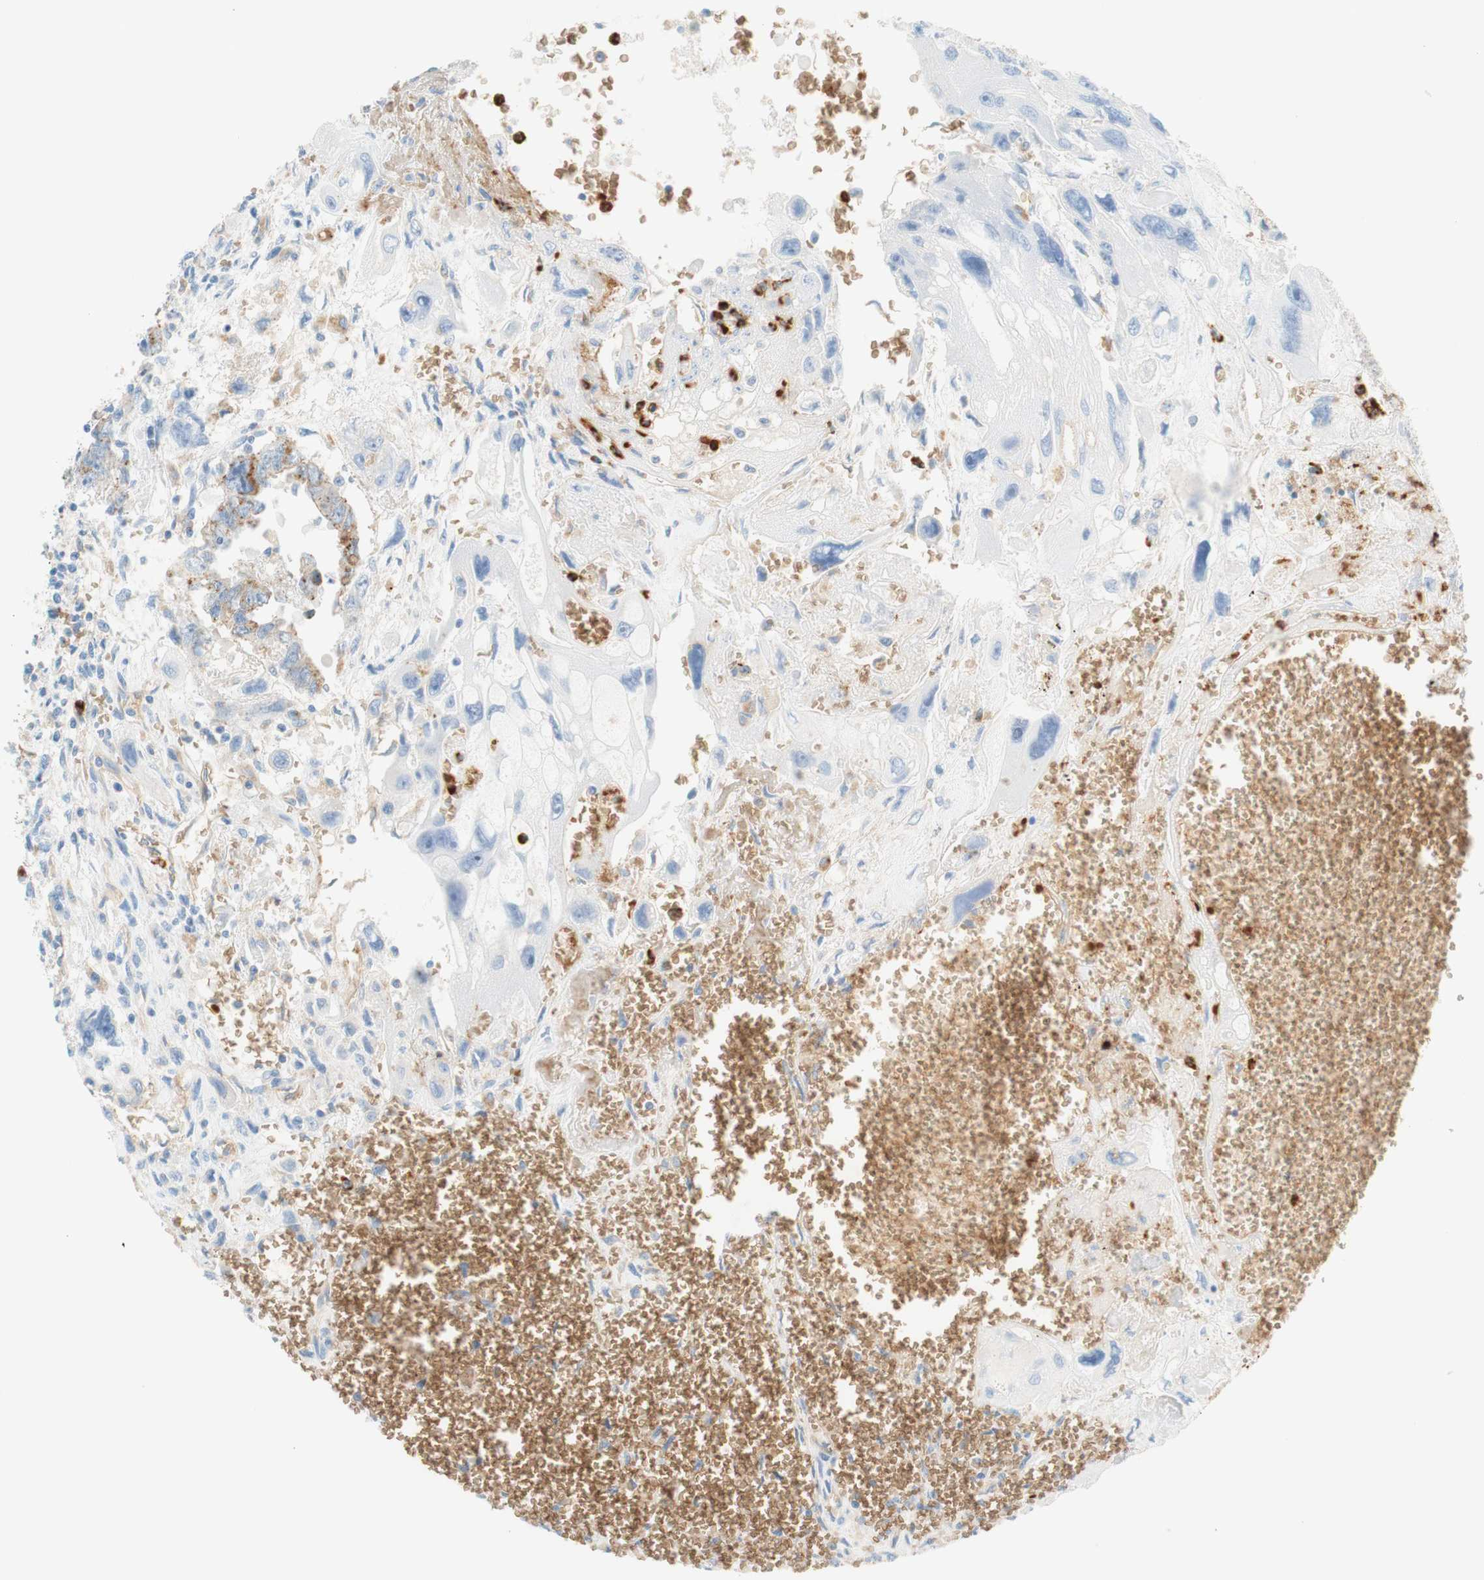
{"staining": {"intensity": "weak", "quantity": "25%-75%", "location": "cytoplasmic/membranous"}, "tissue": "testis cancer", "cell_type": "Tumor cells", "image_type": "cancer", "snomed": [{"axis": "morphology", "description": "Carcinoma, Embryonal, NOS"}, {"axis": "topography", "description": "Testis"}], "caption": "Embryonal carcinoma (testis) tissue demonstrates weak cytoplasmic/membranous expression in about 25%-75% of tumor cells, visualized by immunohistochemistry. The staining was performed using DAB, with brown indicating positive protein expression. Nuclei are stained blue with hematoxylin.", "gene": "STOM", "patient": {"sex": "male", "age": 28}}